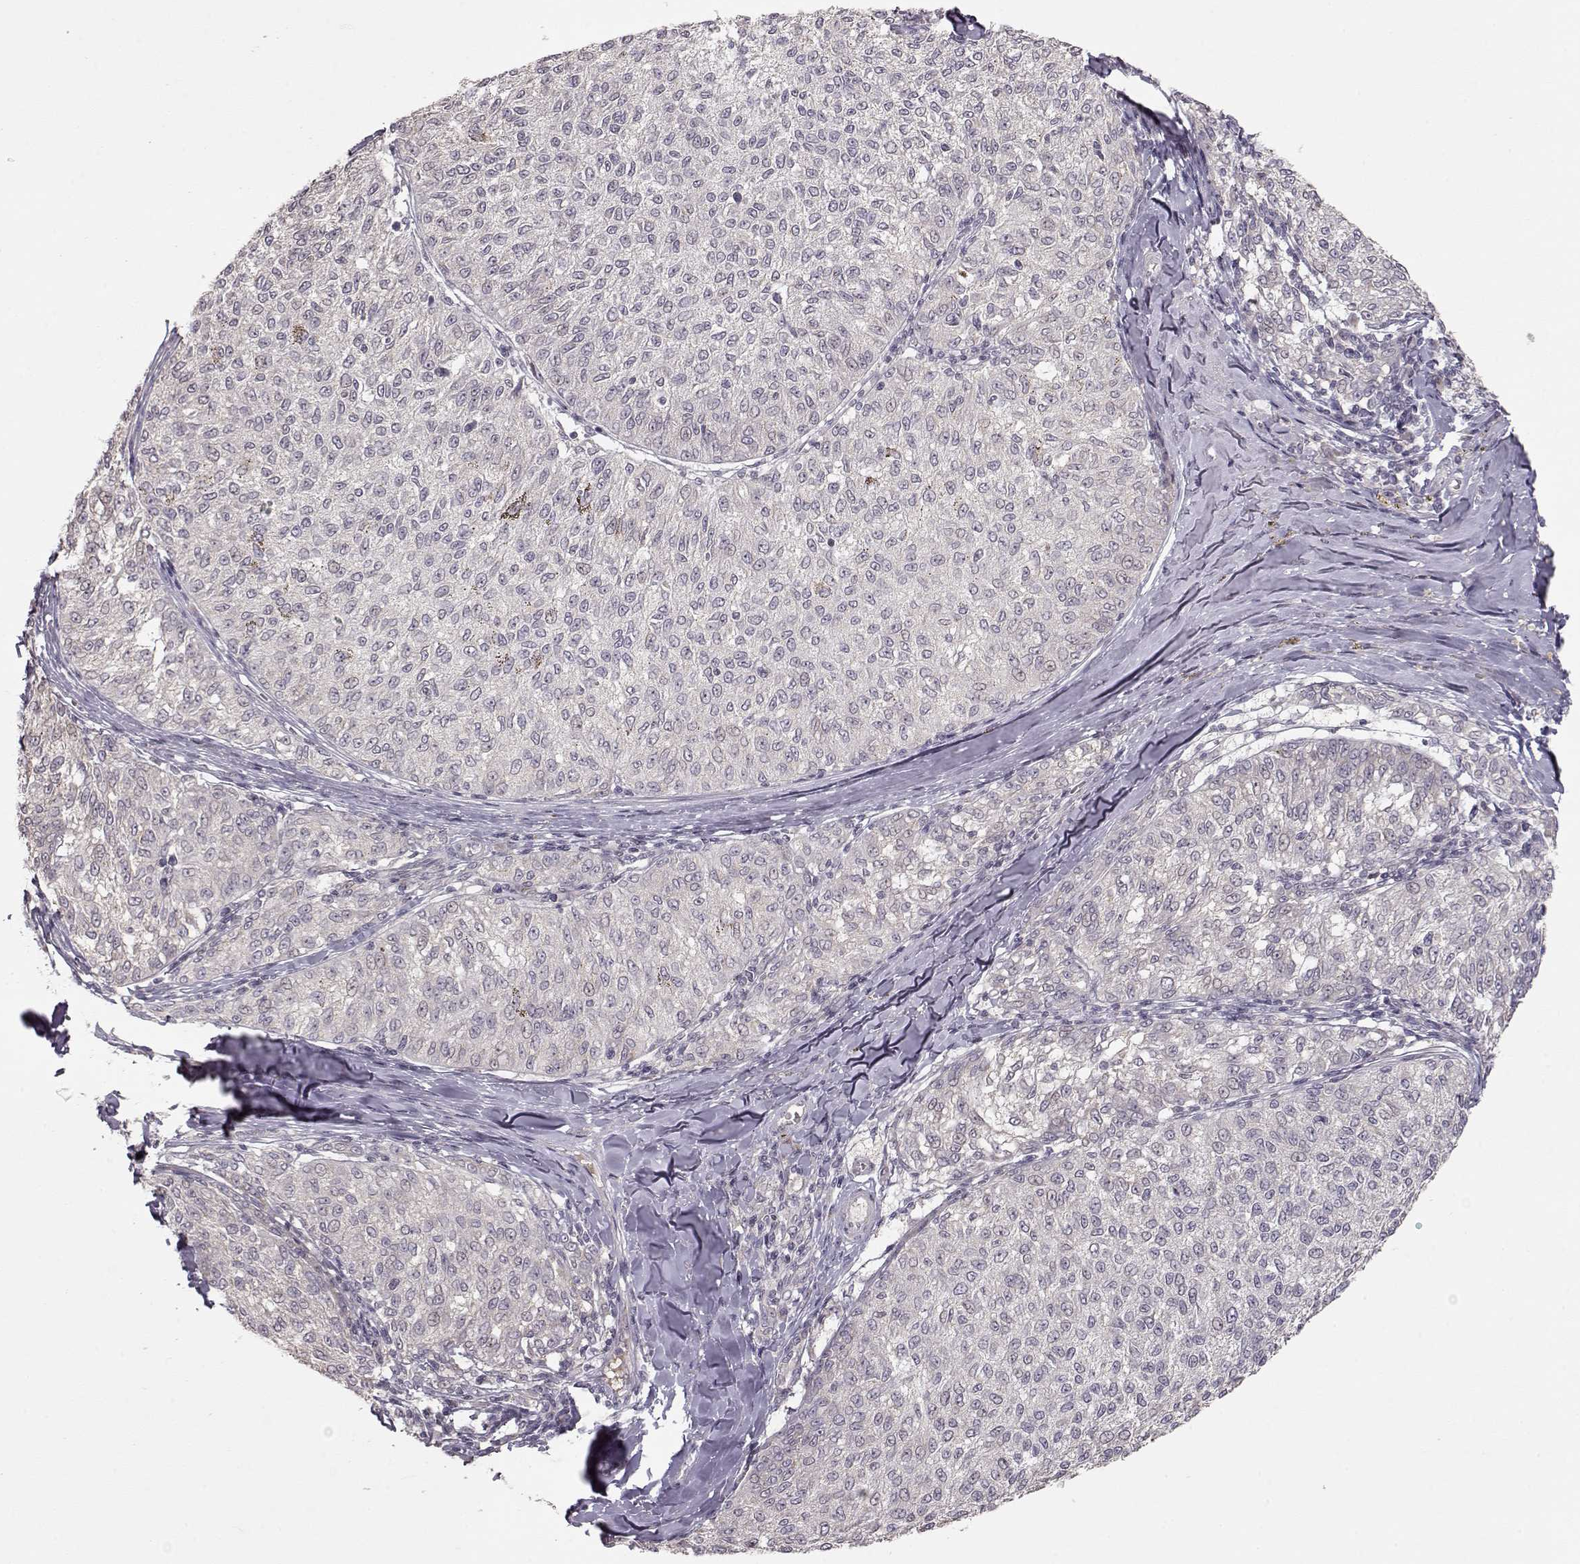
{"staining": {"intensity": "negative", "quantity": "none", "location": "none"}, "tissue": "melanoma", "cell_type": "Tumor cells", "image_type": "cancer", "snomed": [{"axis": "morphology", "description": "Malignant melanoma, NOS"}, {"axis": "topography", "description": "Skin"}], "caption": "This is a micrograph of immunohistochemistry staining of malignant melanoma, which shows no positivity in tumor cells.", "gene": "PNMT", "patient": {"sex": "female", "age": 72}}